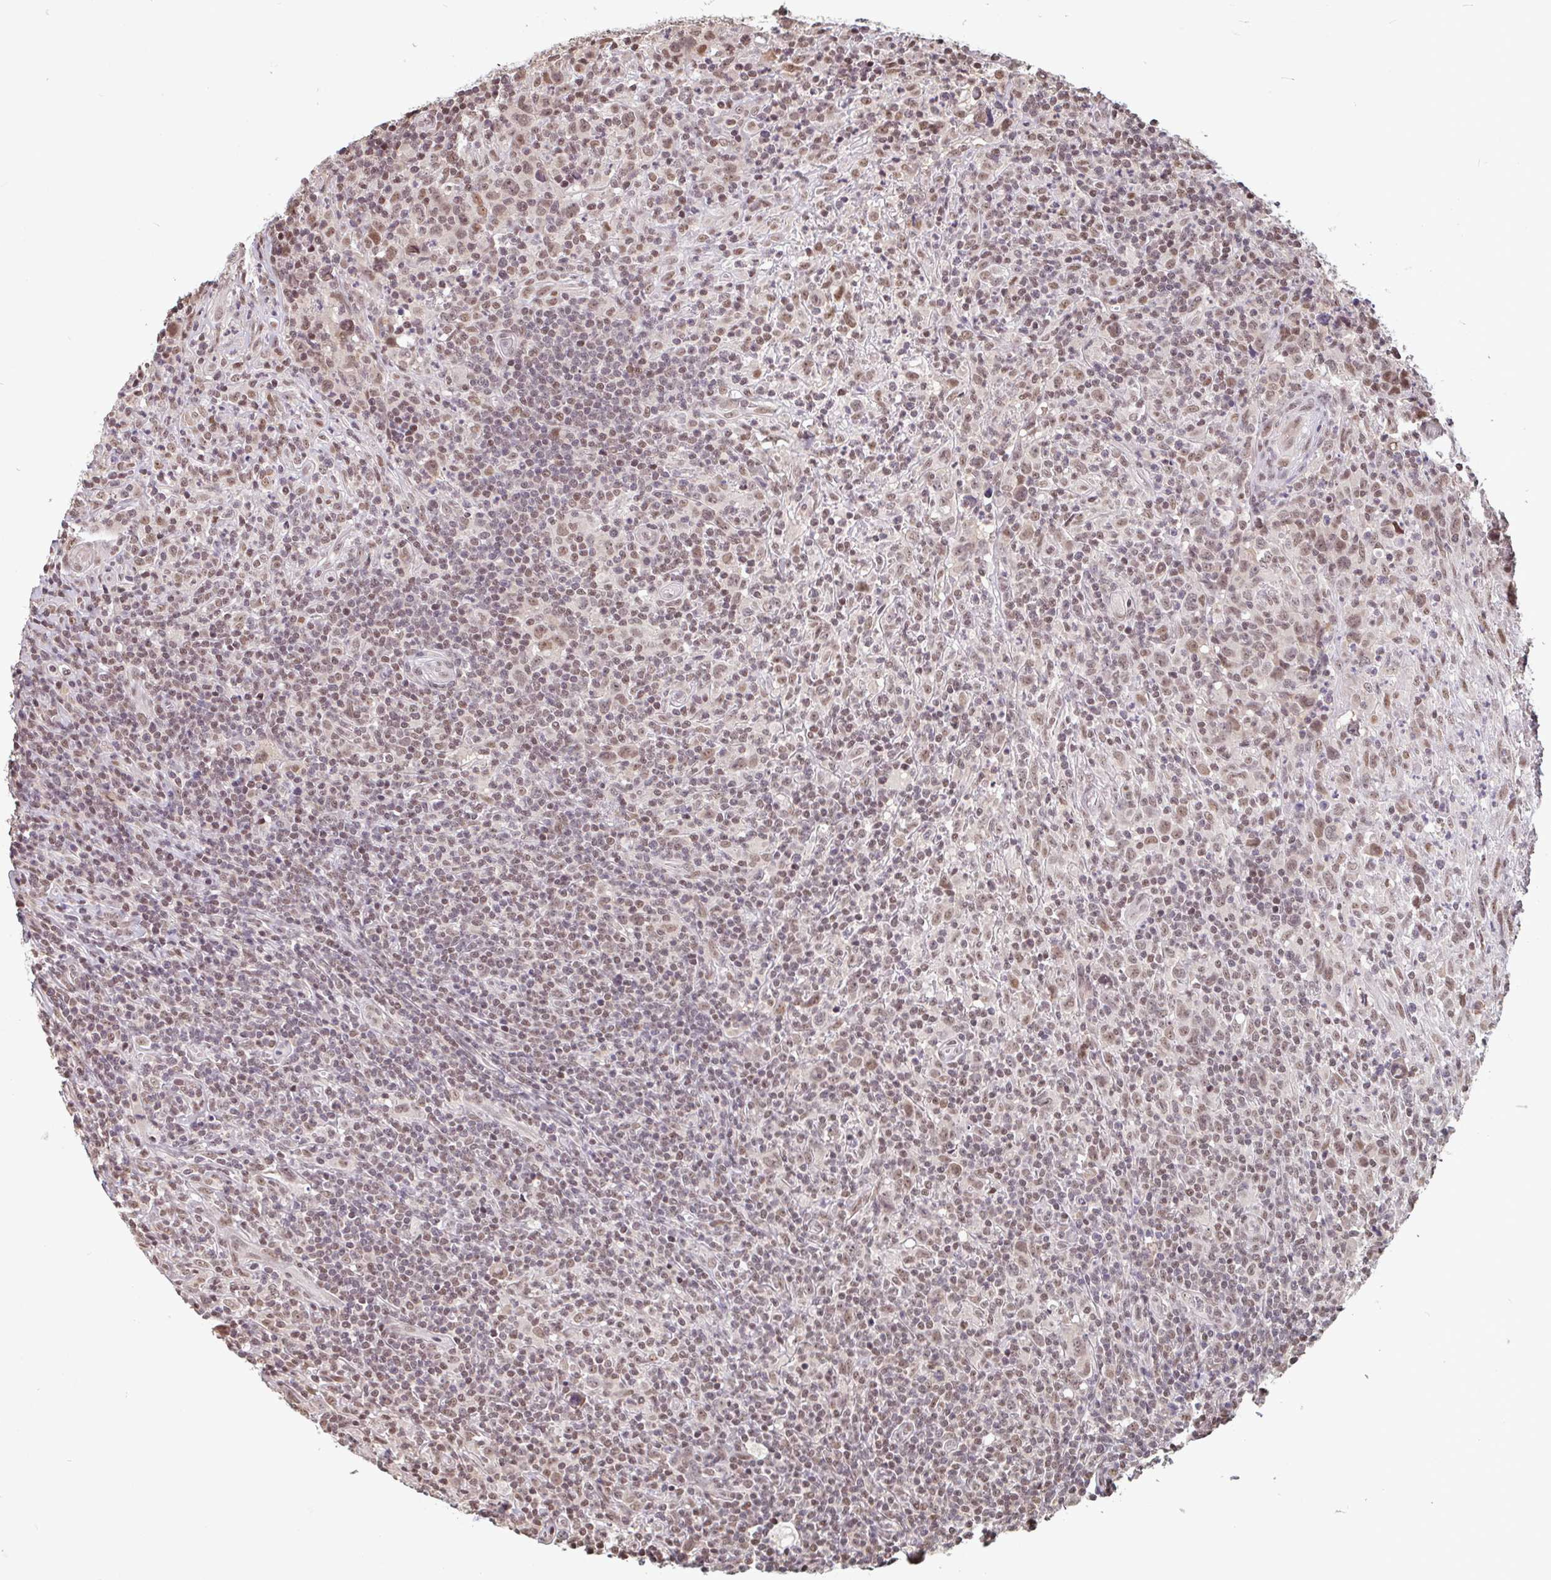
{"staining": {"intensity": "moderate", "quantity": ">75%", "location": "nuclear"}, "tissue": "lymphoma", "cell_type": "Tumor cells", "image_type": "cancer", "snomed": [{"axis": "morphology", "description": "Hodgkin's disease, NOS"}, {"axis": "topography", "description": "Lymph node"}], "caption": "Human Hodgkin's disease stained with a brown dye exhibits moderate nuclear positive expression in about >75% of tumor cells.", "gene": "DR1", "patient": {"sex": "female", "age": 18}}